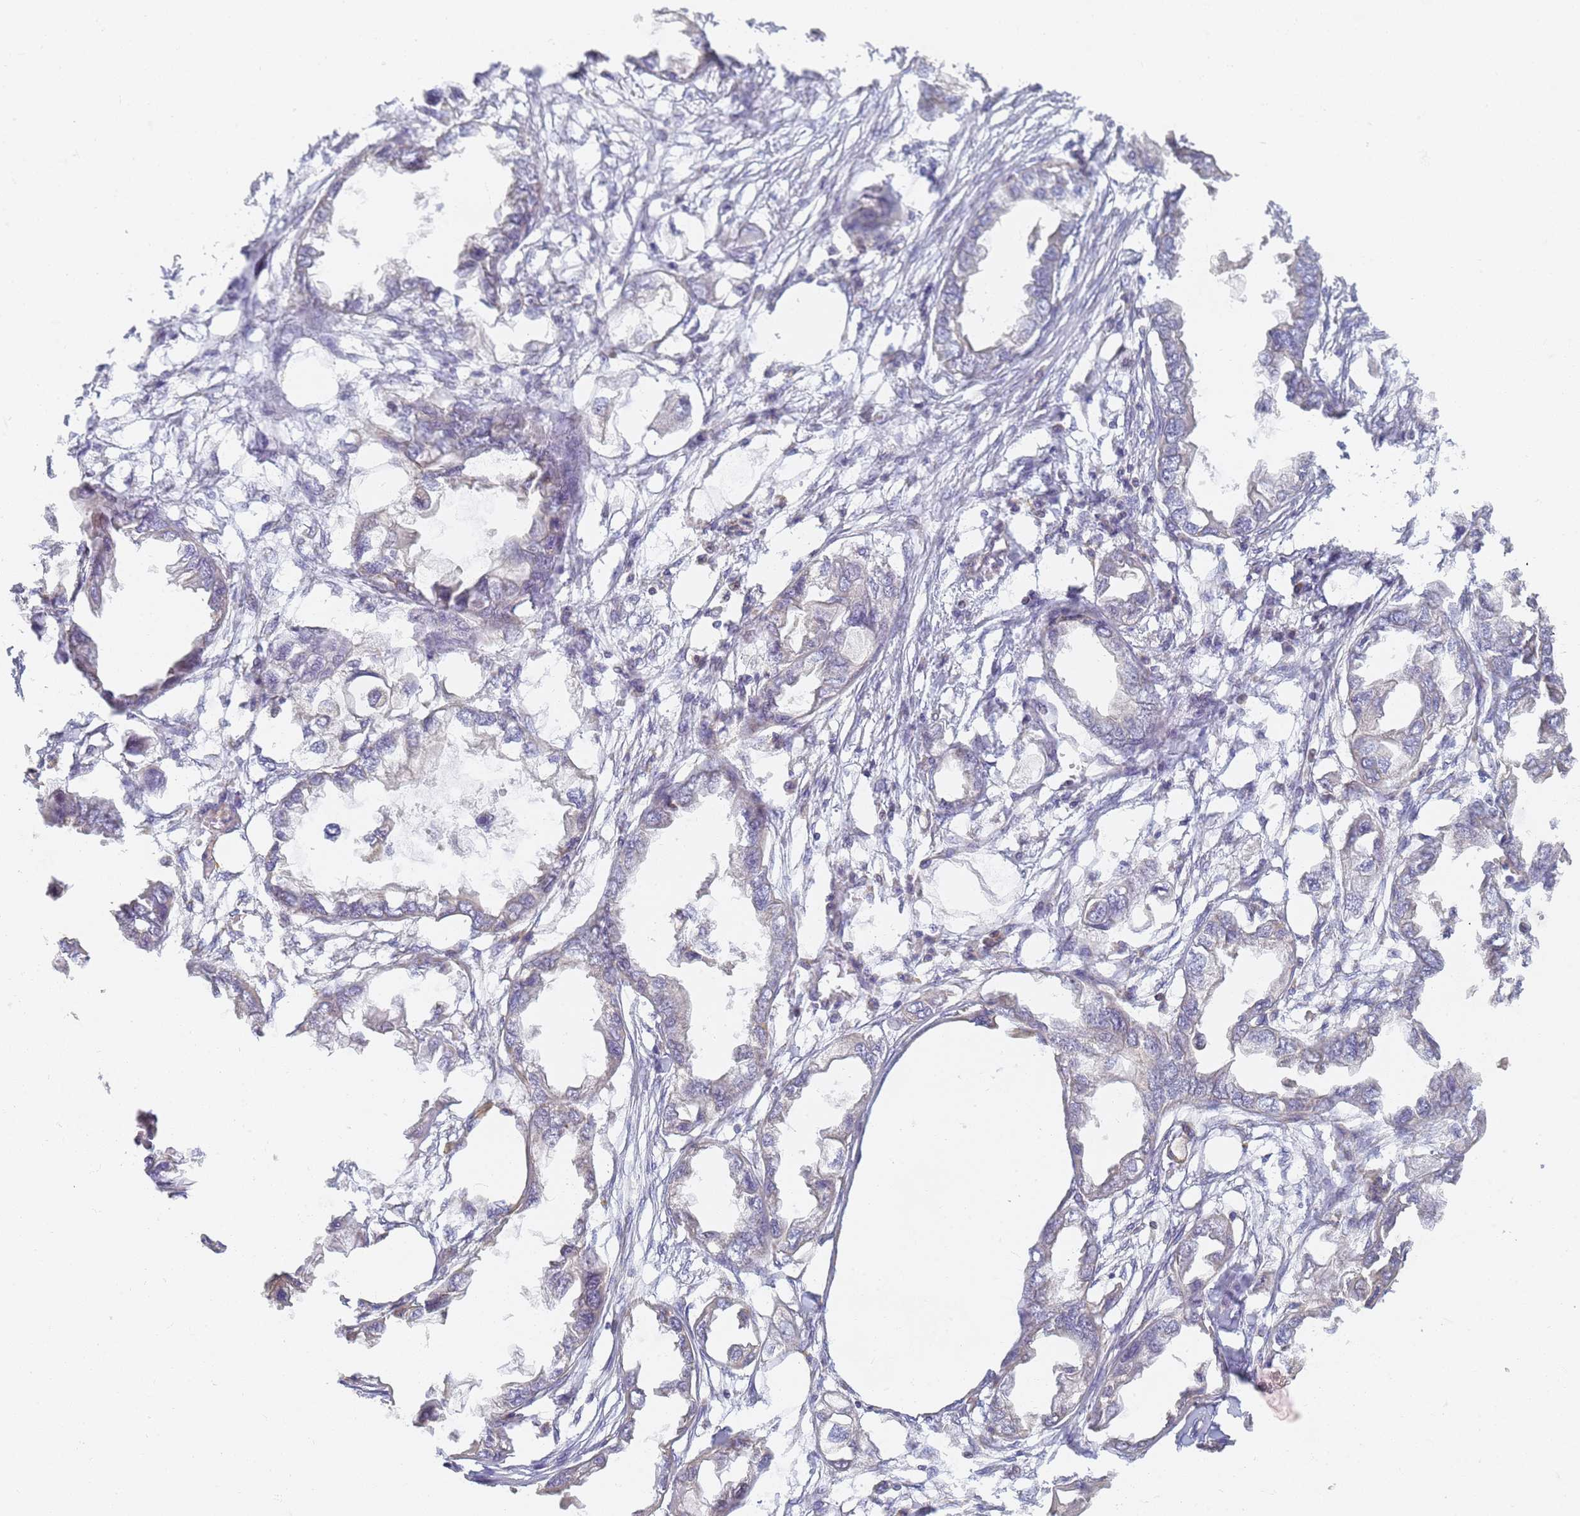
{"staining": {"intensity": "negative", "quantity": "none", "location": "none"}, "tissue": "endometrial cancer", "cell_type": "Tumor cells", "image_type": "cancer", "snomed": [{"axis": "morphology", "description": "Adenocarcinoma, NOS"}, {"axis": "morphology", "description": "Adenocarcinoma, metastatic, NOS"}, {"axis": "topography", "description": "Adipose tissue"}, {"axis": "topography", "description": "Endometrium"}], "caption": "DAB (3,3'-diaminobenzidine) immunohistochemical staining of human metastatic adenocarcinoma (endometrial) exhibits no significant positivity in tumor cells. Nuclei are stained in blue.", "gene": "UTP23", "patient": {"sex": "female", "age": 67}}